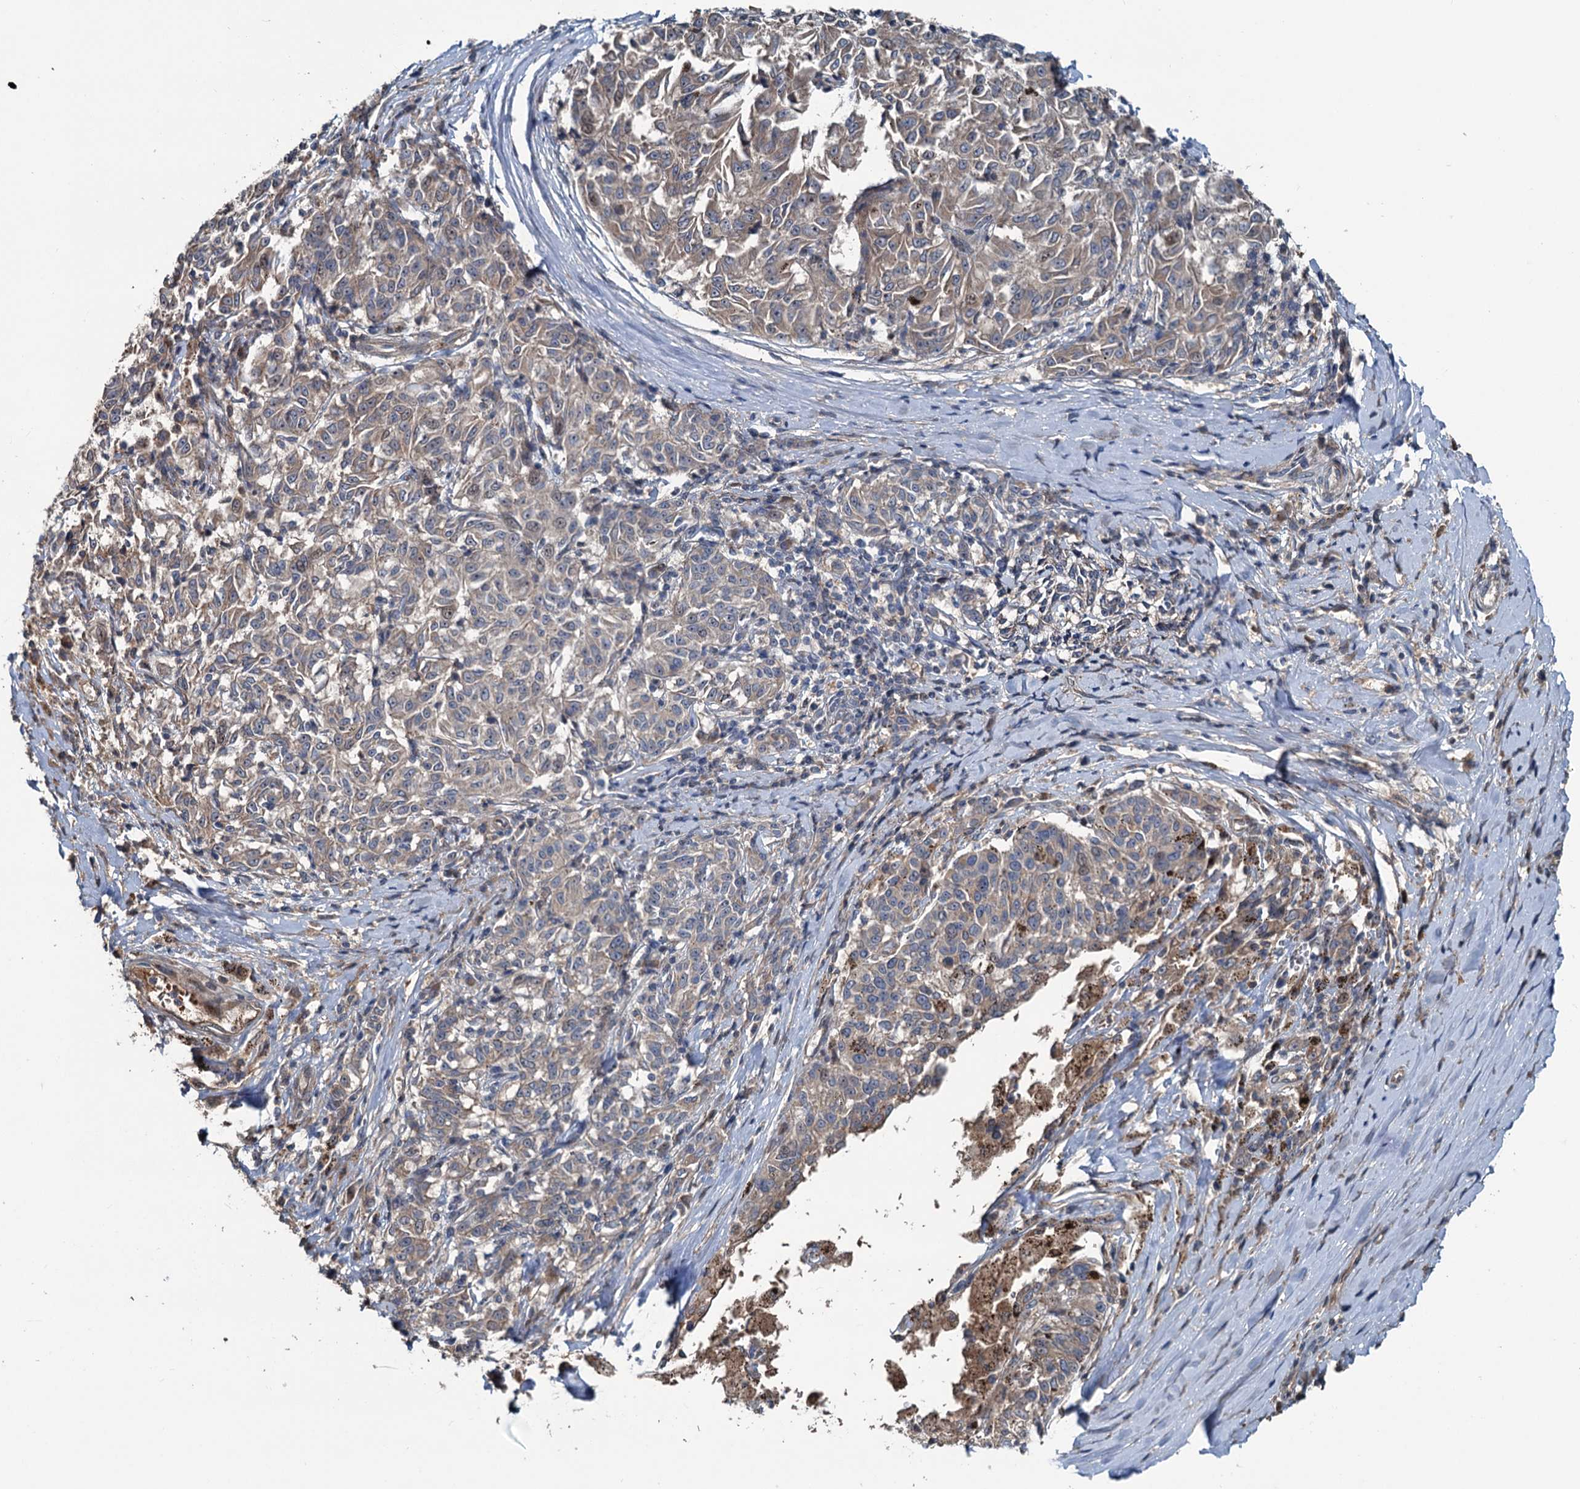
{"staining": {"intensity": "weak", "quantity": "<25%", "location": "cytoplasmic/membranous"}, "tissue": "melanoma", "cell_type": "Tumor cells", "image_type": "cancer", "snomed": [{"axis": "morphology", "description": "Malignant melanoma, NOS"}, {"axis": "topography", "description": "Skin"}], "caption": "High power microscopy image of an IHC image of malignant melanoma, revealing no significant expression in tumor cells.", "gene": "TEDC1", "patient": {"sex": "female", "age": 72}}